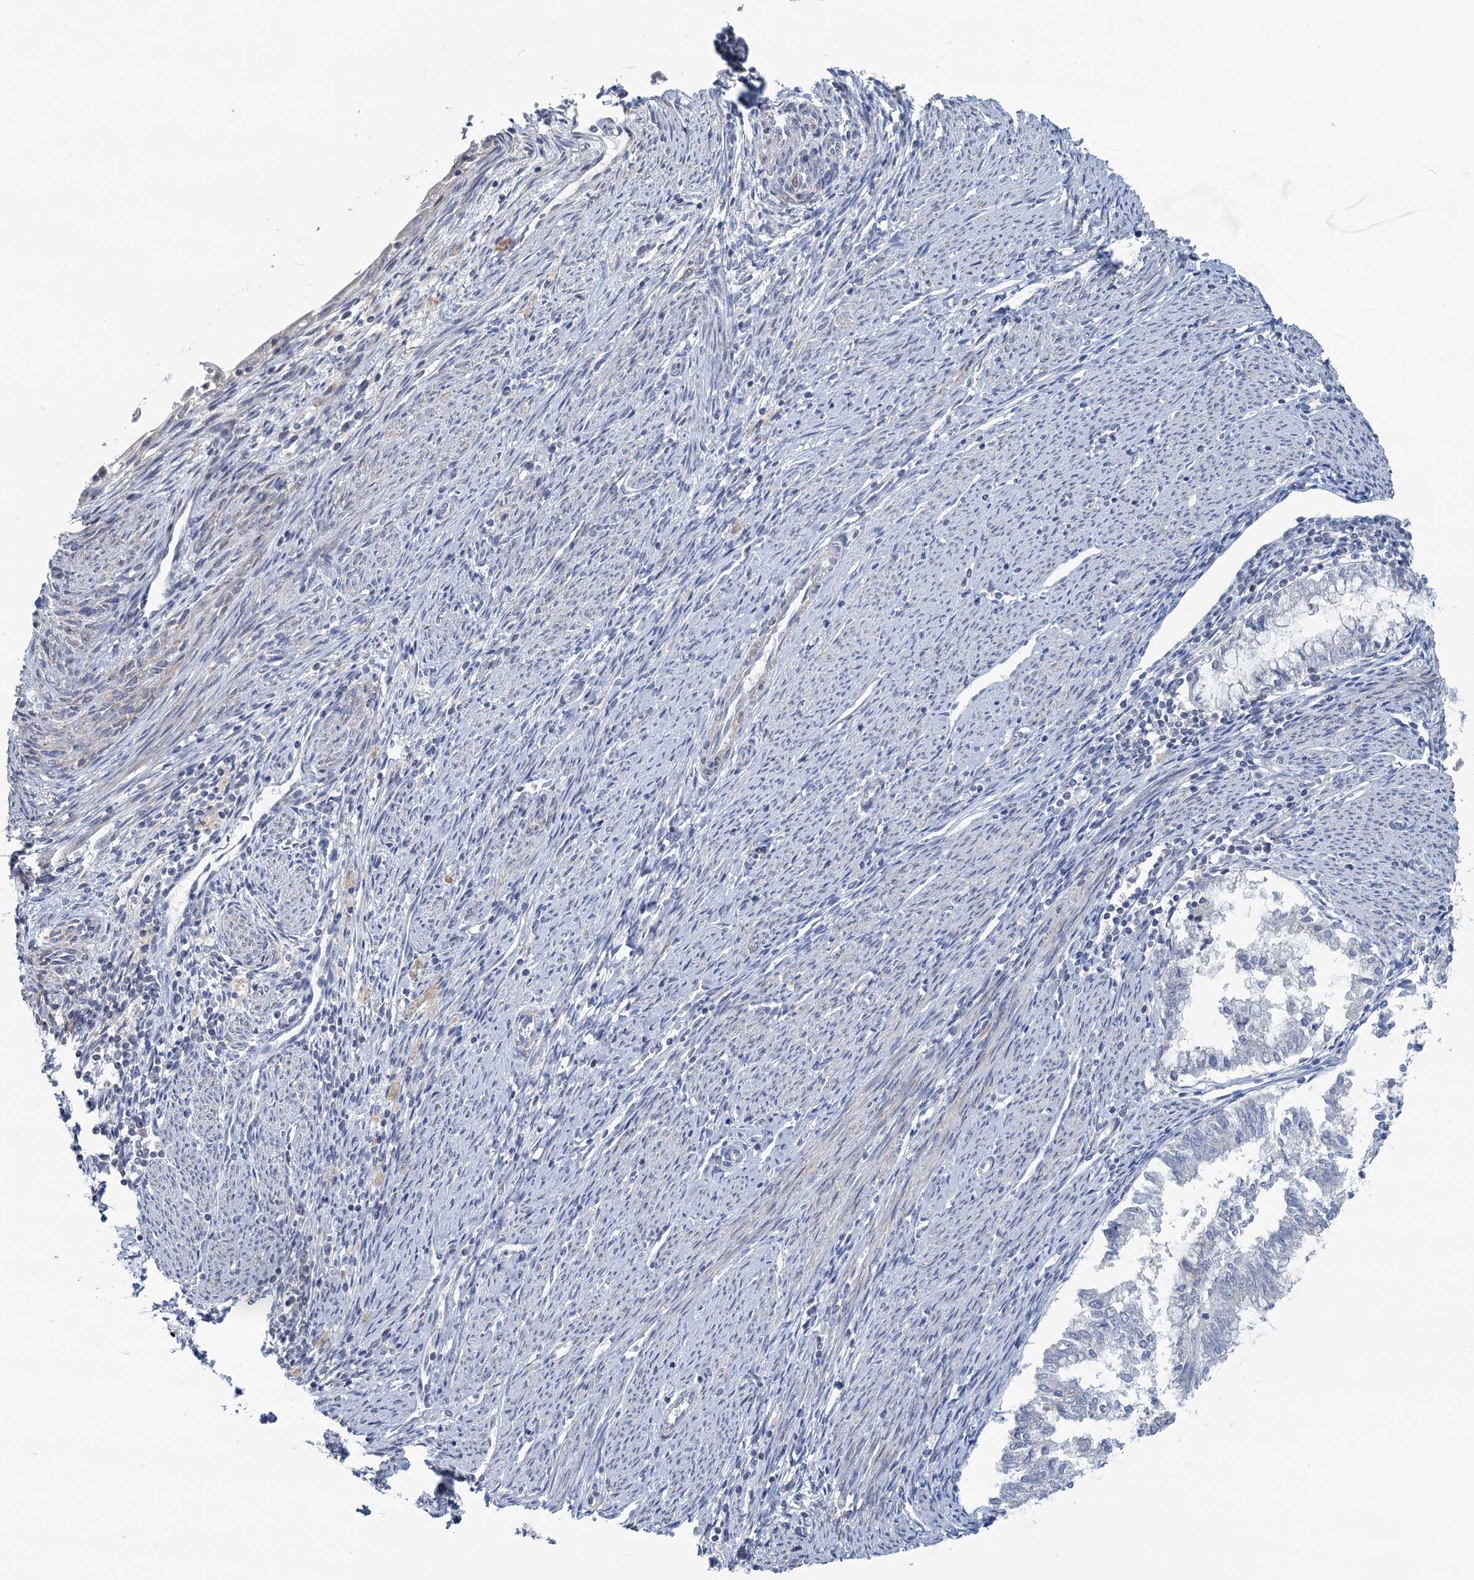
{"staining": {"intensity": "negative", "quantity": "none", "location": "none"}, "tissue": "endometrial cancer", "cell_type": "Tumor cells", "image_type": "cancer", "snomed": [{"axis": "morphology", "description": "Adenocarcinoma, NOS"}, {"axis": "topography", "description": "Endometrium"}], "caption": "Tumor cells are negative for protein expression in human endometrial cancer. (DAB immunohistochemistry (IHC), high magnification).", "gene": "GPATCH11", "patient": {"sex": "female", "age": 79}}